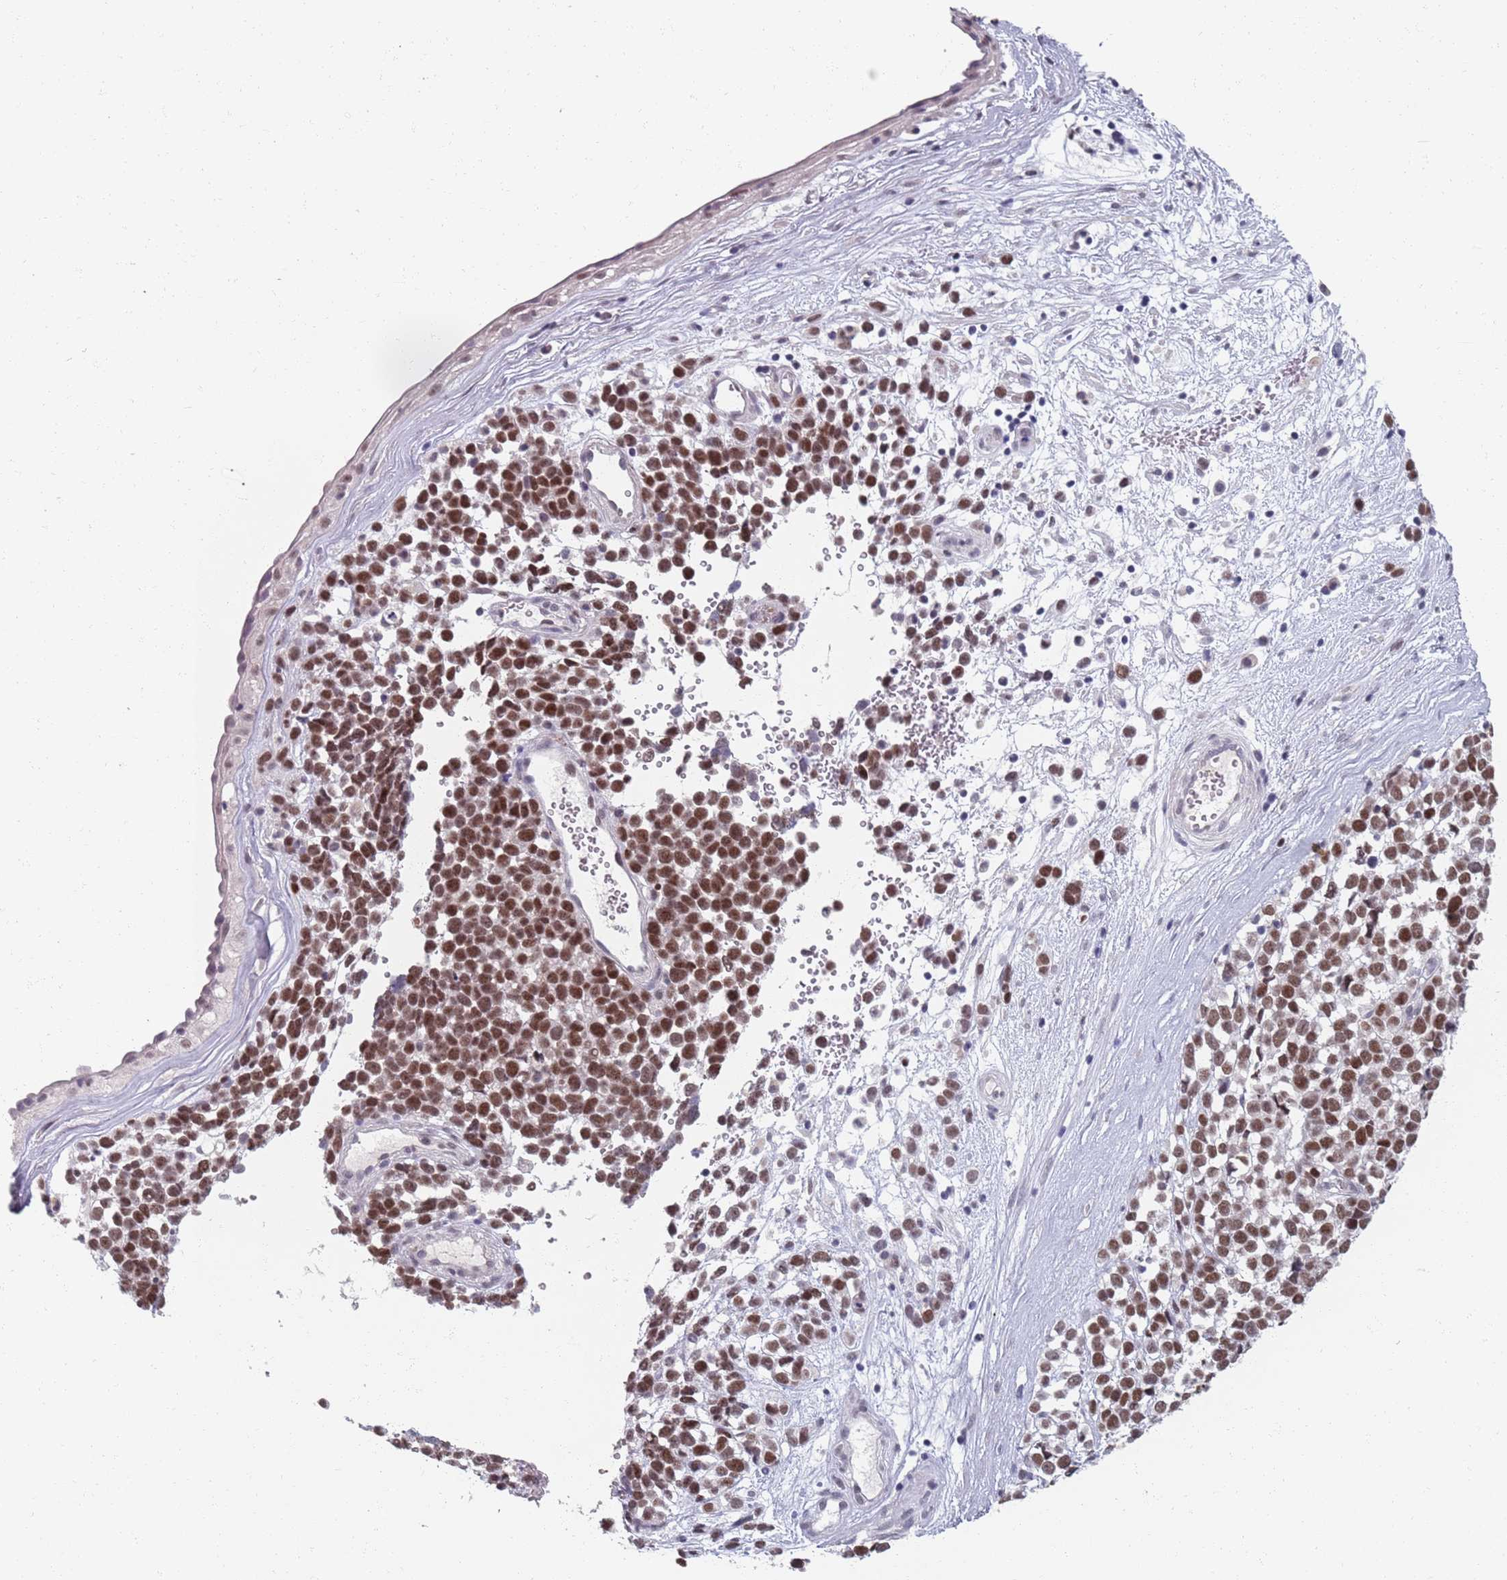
{"staining": {"intensity": "strong", "quantity": ">75%", "location": "nuclear"}, "tissue": "melanoma", "cell_type": "Tumor cells", "image_type": "cancer", "snomed": [{"axis": "morphology", "description": "Malignant melanoma, NOS"}, {"axis": "topography", "description": "Nose, NOS"}], "caption": "Immunohistochemical staining of human malignant melanoma demonstrates high levels of strong nuclear protein staining in about >75% of tumor cells.", "gene": "SAMD1", "patient": {"sex": "female", "age": 48}}